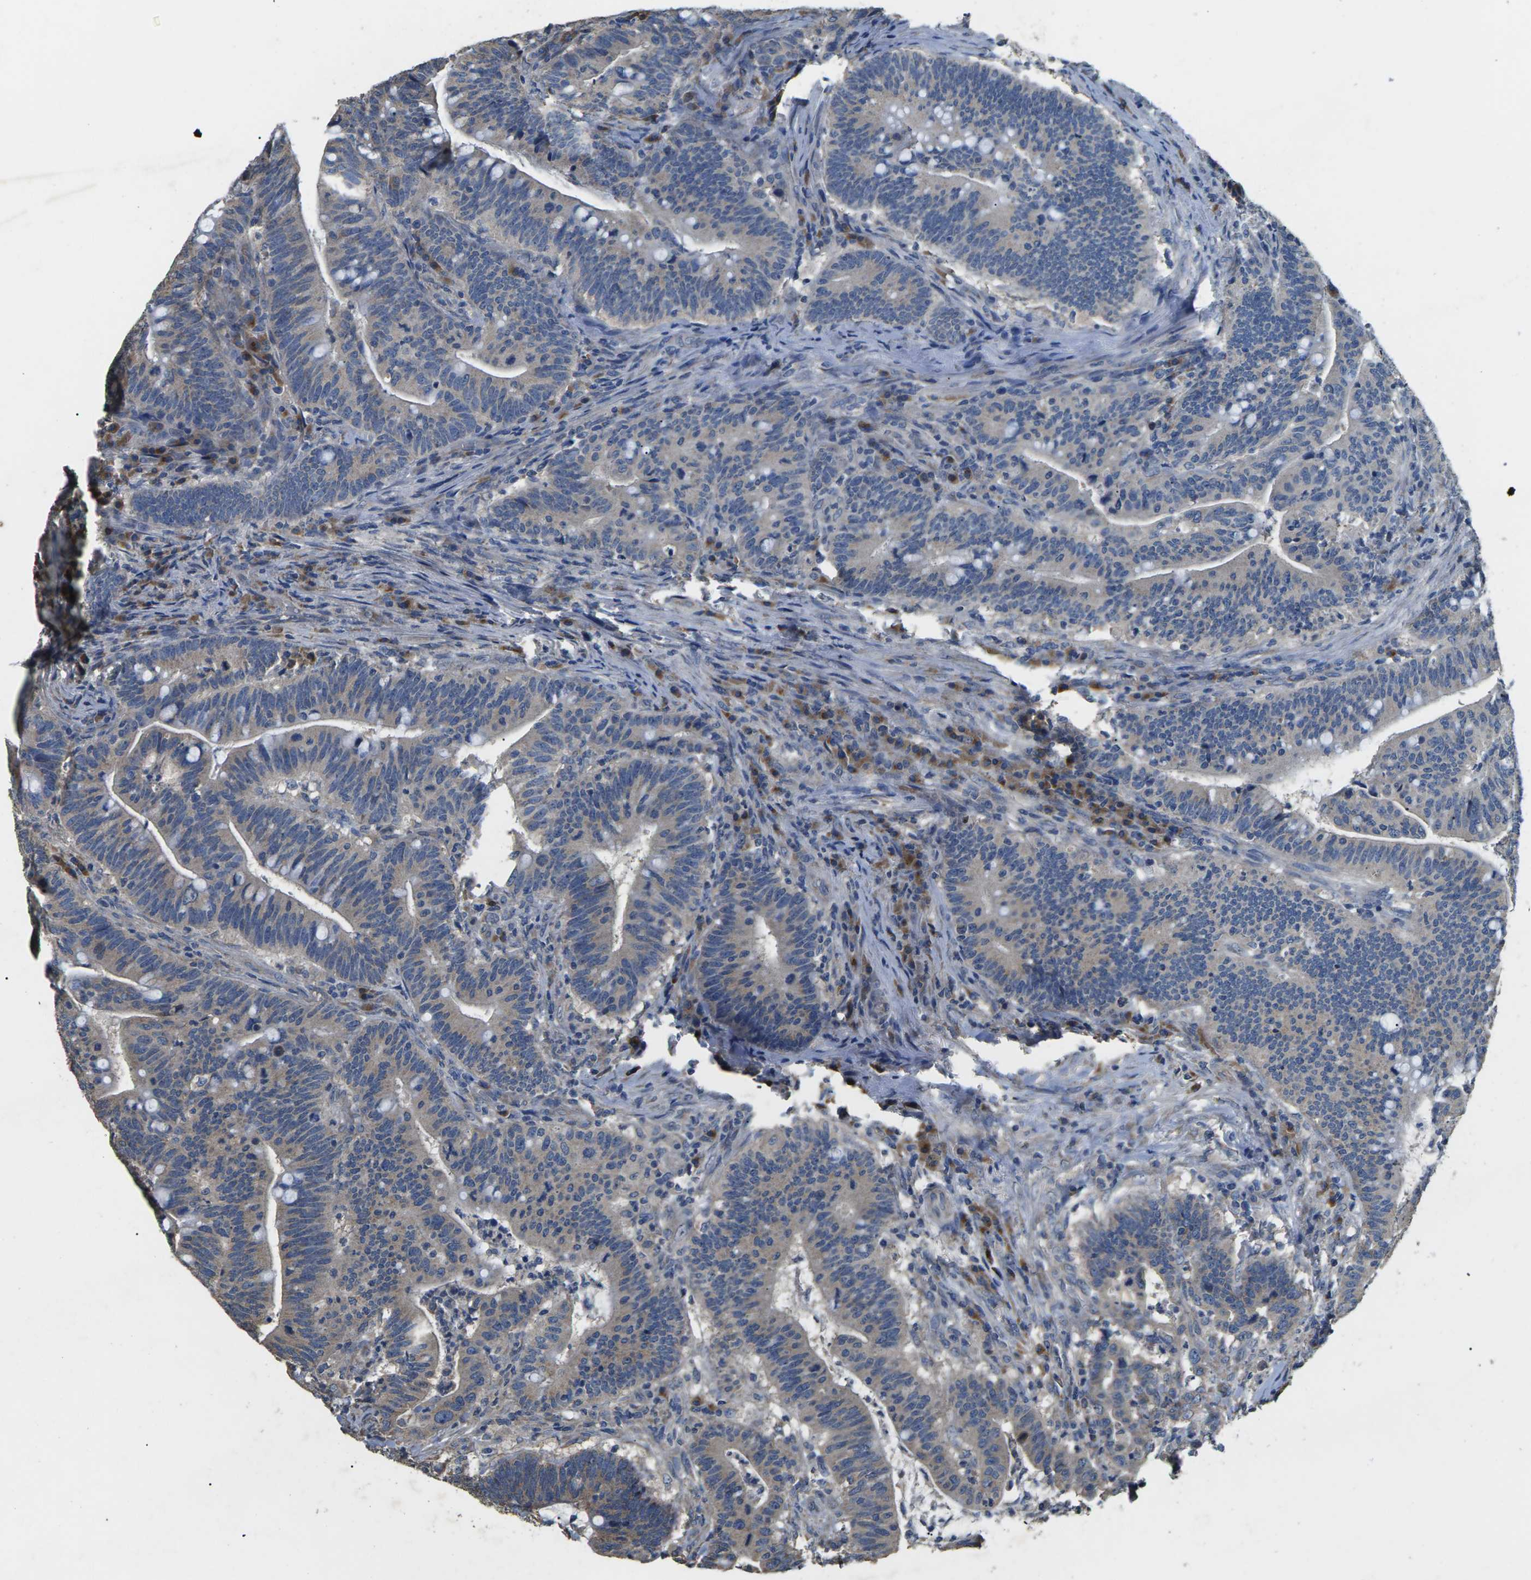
{"staining": {"intensity": "negative", "quantity": "none", "location": "none"}, "tissue": "colorectal cancer", "cell_type": "Tumor cells", "image_type": "cancer", "snomed": [{"axis": "morphology", "description": "Normal tissue, NOS"}, {"axis": "morphology", "description": "Adenocarcinoma, NOS"}, {"axis": "topography", "description": "Colon"}], "caption": "DAB (3,3'-diaminobenzidine) immunohistochemical staining of human adenocarcinoma (colorectal) demonstrates no significant positivity in tumor cells.", "gene": "B4GAT1", "patient": {"sex": "female", "age": 66}}